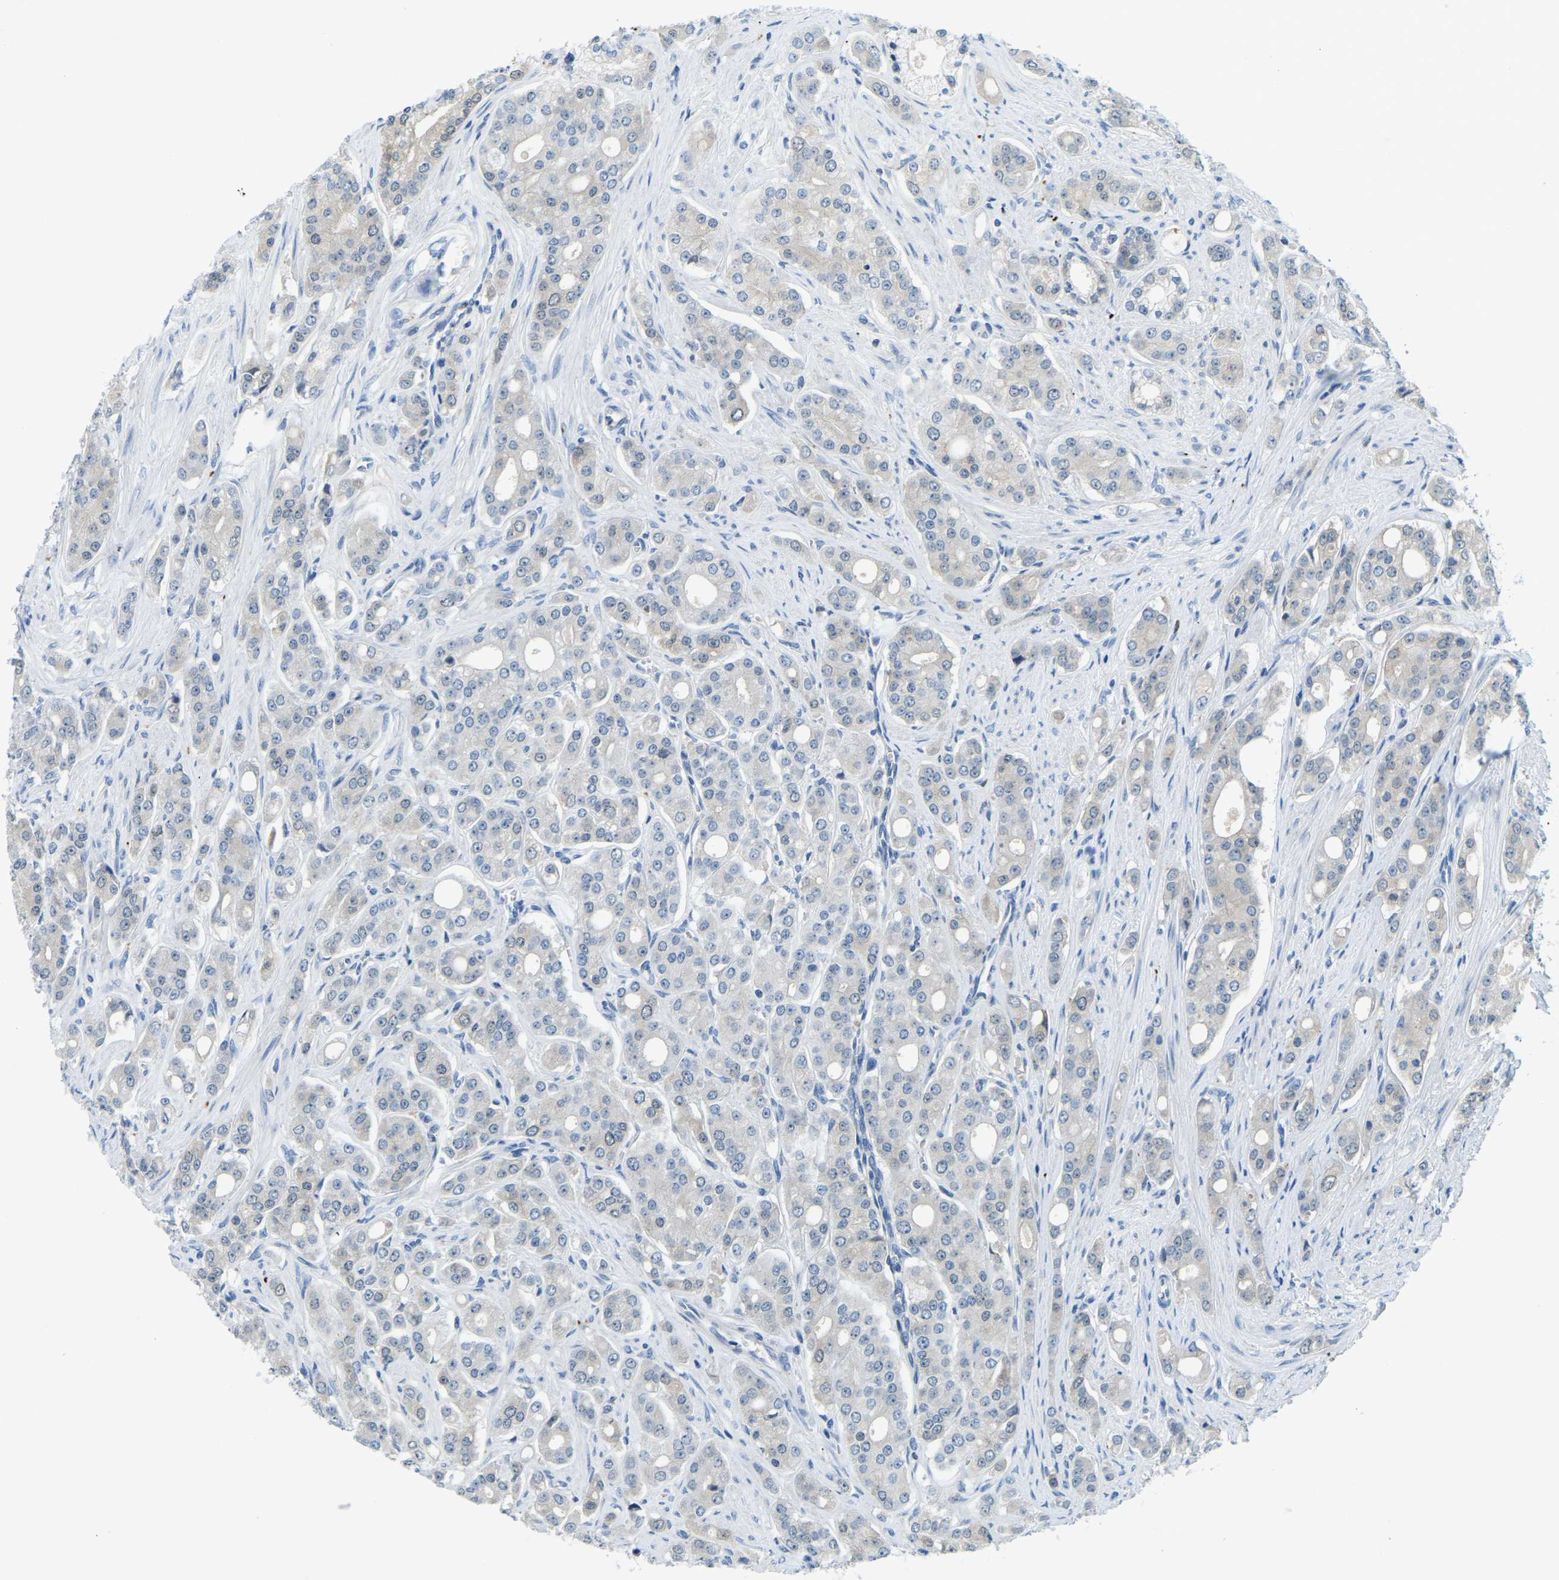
{"staining": {"intensity": "negative", "quantity": "none", "location": "none"}, "tissue": "prostate cancer", "cell_type": "Tumor cells", "image_type": "cancer", "snomed": [{"axis": "morphology", "description": "Adenocarcinoma, High grade"}, {"axis": "topography", "description": "Prostate"}], "caption": "This is an immunohistochemistry histopathology image of prostate cancer (adenocarcinoma (high-grade)). There is no staining in tumor cells.", "gene": "NME8", "patient": {"sex": "male", "age": 71}}